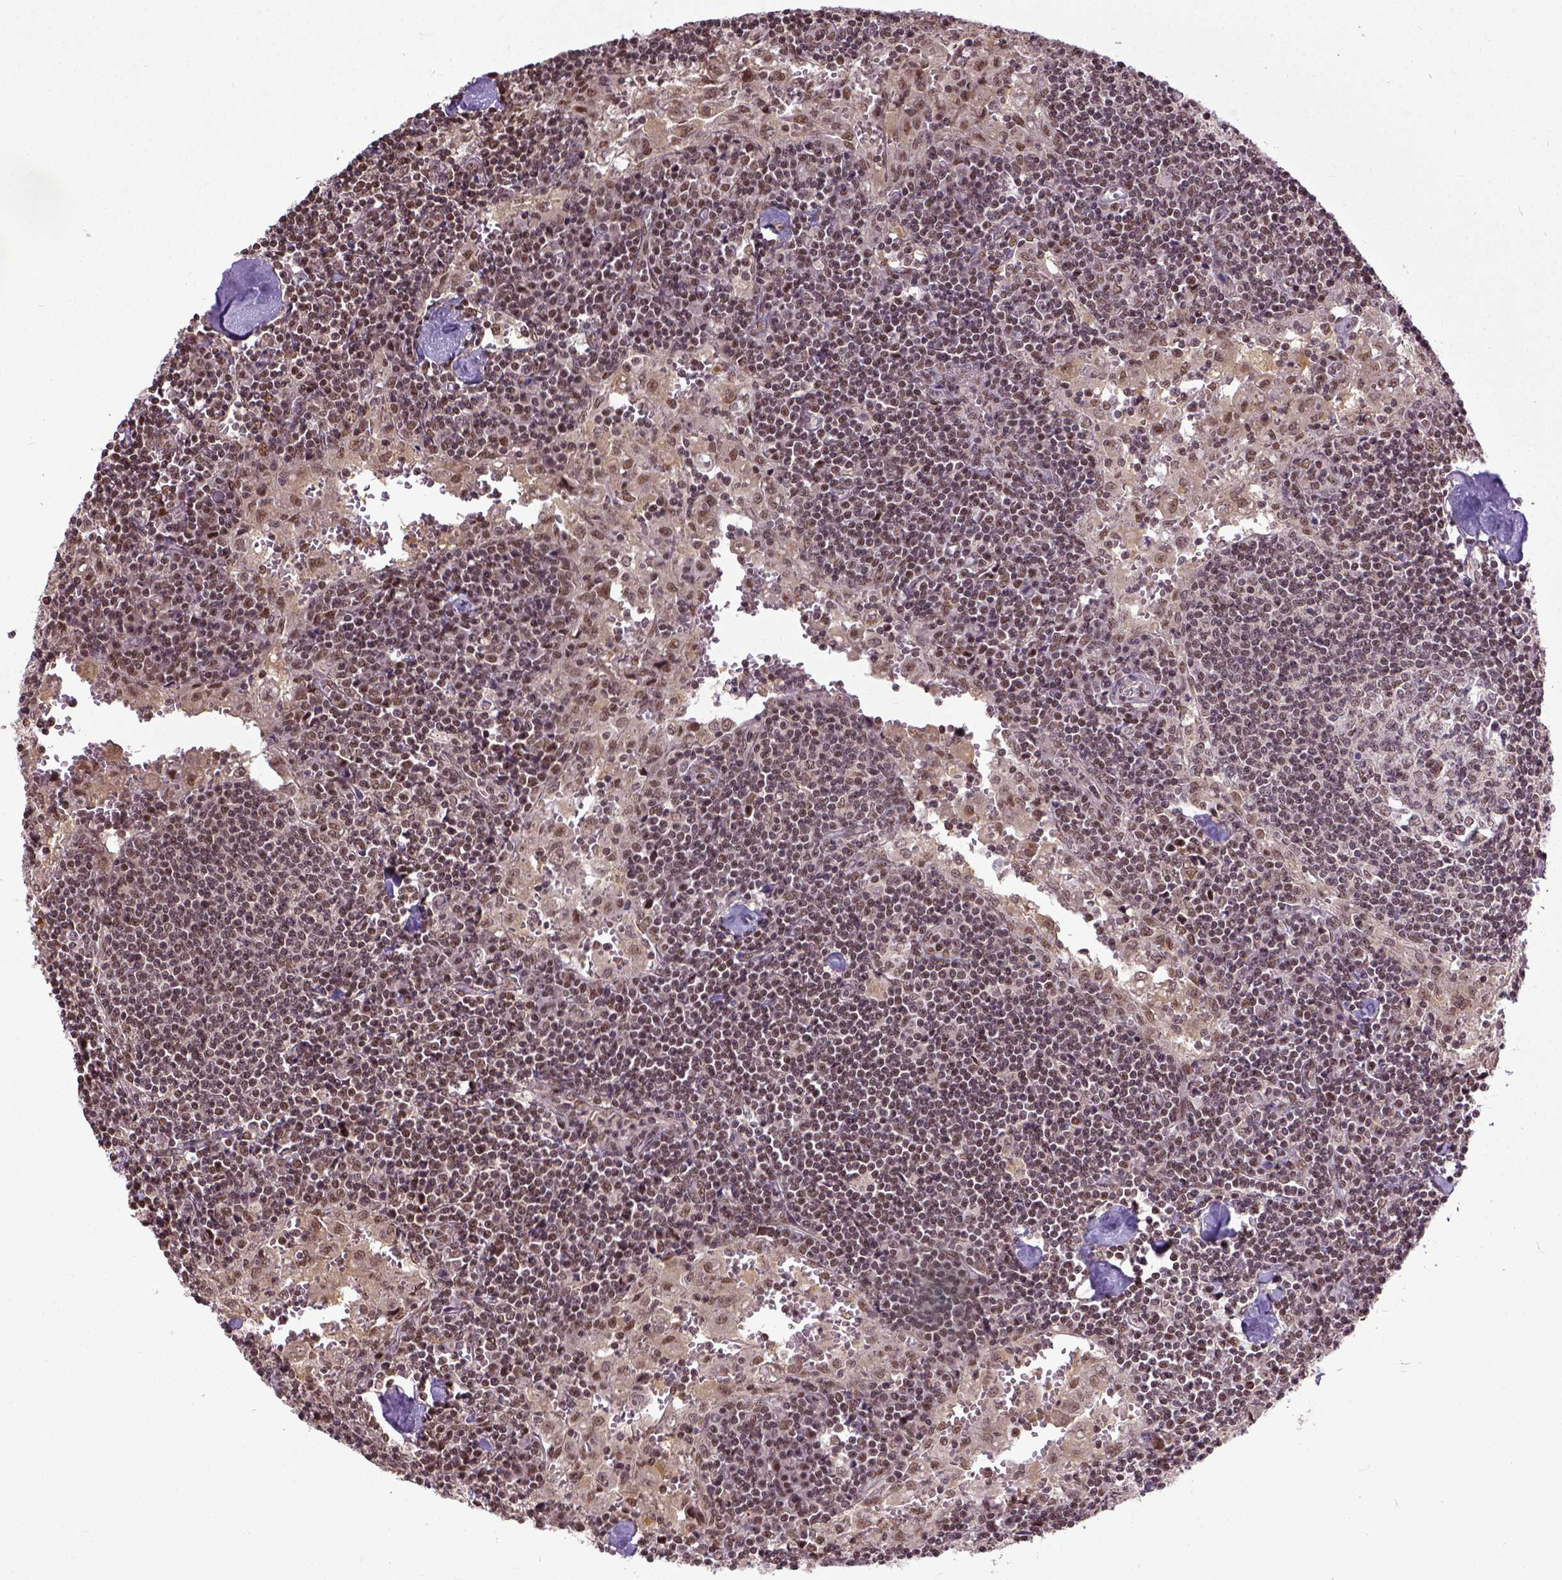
{"staining": {"intensity": "moderate", "quantity": "<25%", "location": "nuclear"}, "tissue": "lymph node", "cell_type": "Germinal center cells", "image_type": "normal", "snomed": [{"axis": "morphology", "description": "Normal tissue, NOS"}, {"axis": "topography", "description": "Lymph node"}], "caption": "Brown immunohistochemical staining in normal lymph node shows moderate nuclear staining in about <25% of germinal center cells.", "gene": "UBA3", "patient": {"sex": "male", "age": 55}}